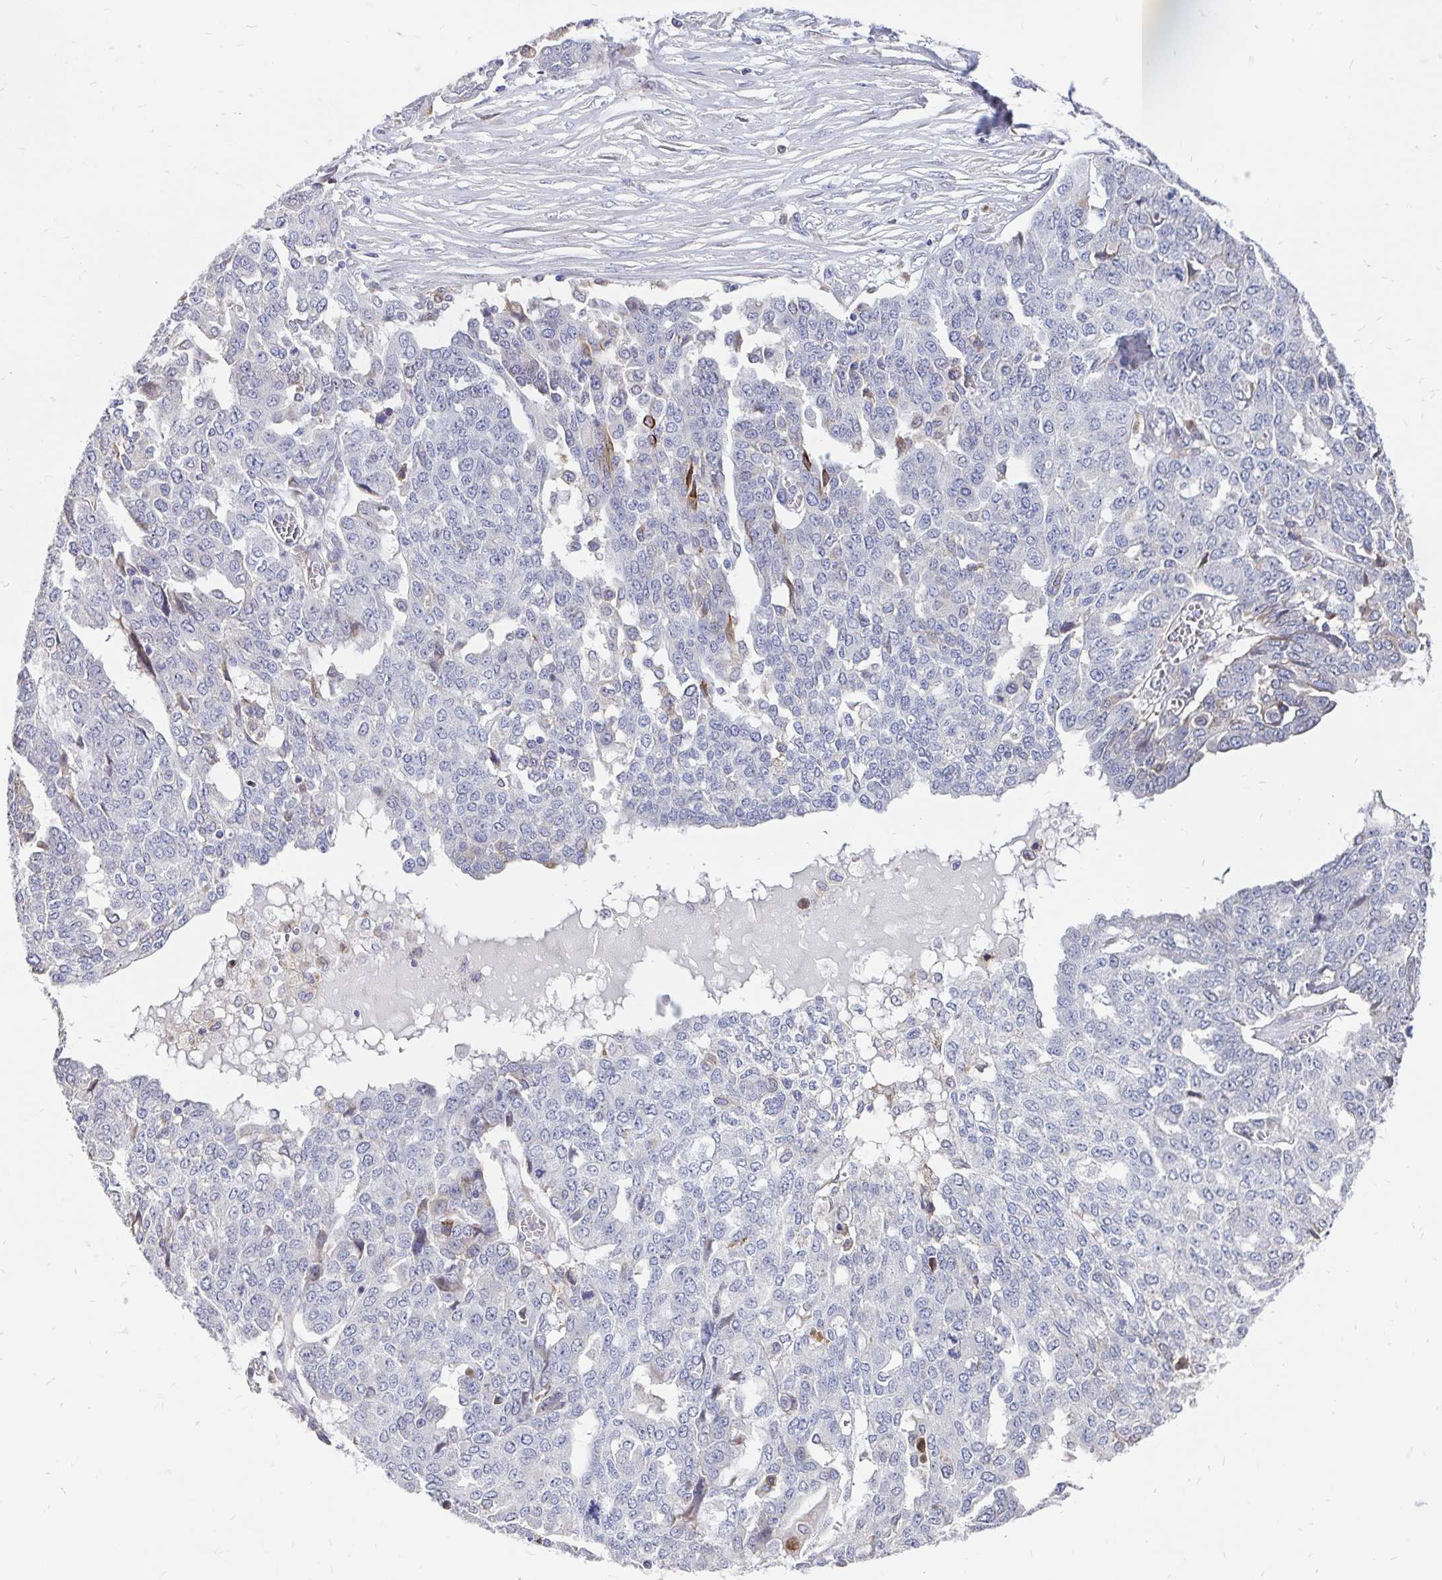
{"staining": {"intensity": "negative", "quantity": "none", "location": "none"}, "tissue": "ovarian cancer", "cell_type": "Tumor cells", "image_type": "cancer", "snomed": [{"axis": "morphology", "description": "Cystadenocarcinoma, serous, NOS"}, {"axis": "topography", "description": "Soft tissue"}, {"axis": "topography", "description": "Ovary"}], "caption": "A high-resolution image shows immunohistochemistry staining of ovarian cancer (serous cystadenocarcinoma), which exhibits no significant staining in tumor cells. (DAB (3,3'-diaminobenzidine) immunohistochemistry visualized using brightfield microscopy, high magnification).", "gene": "CDKL1", "patient": {"sex": "female", "age": 57}}